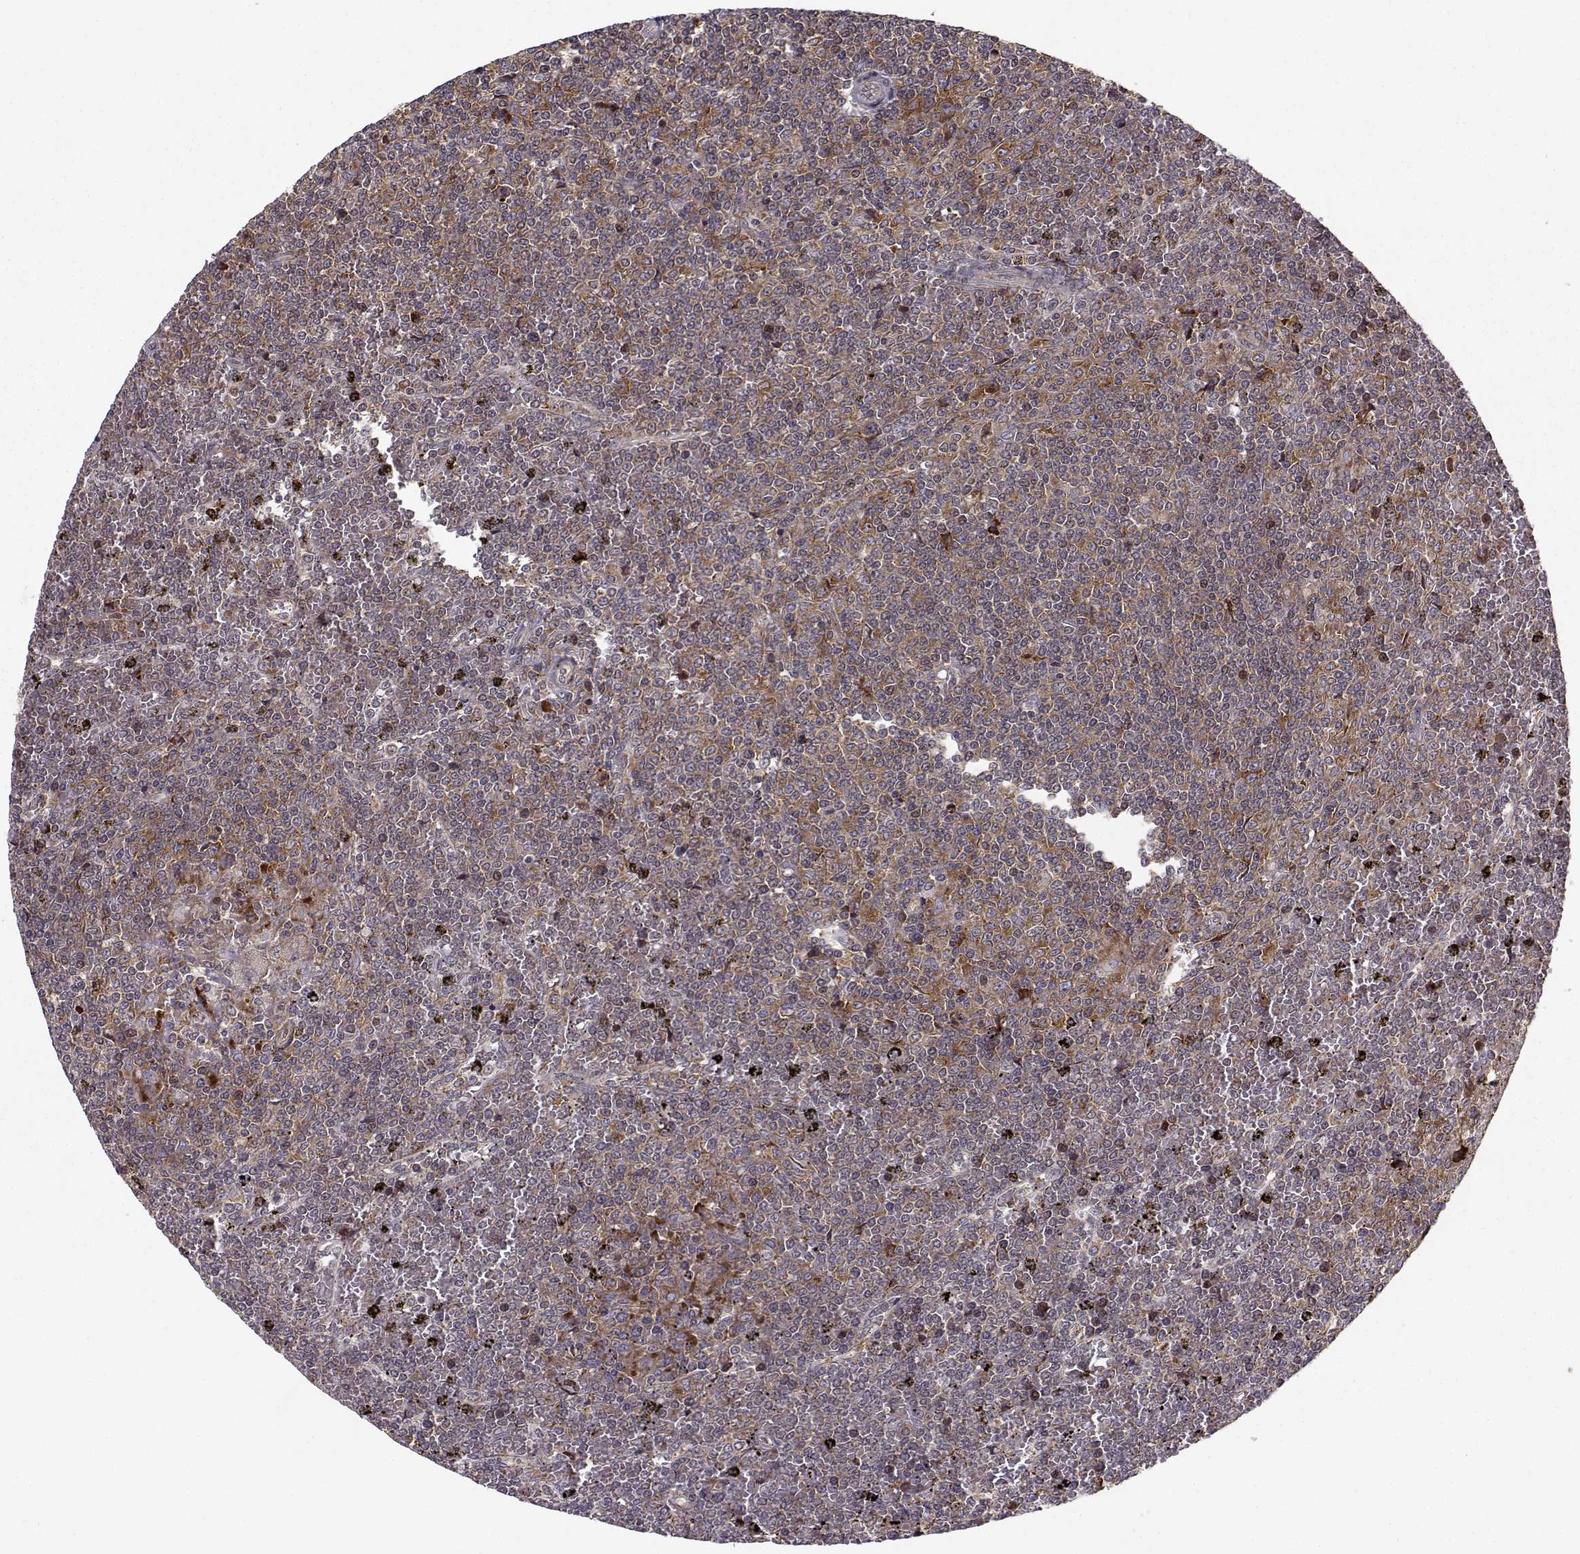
{"staining": {"intensity": "moderate", "quantity": "25%-75%", "location": "cytoplasmic/membranous"}, "tissue": "lymphoma", "cell_type": "Tumor cells", "image_type": "cancer", "snomed": [{"axis": "morphology", "description": "Malignant lymphoma, non-Hodgkin's type, Low grade"}, {"axis": "topography", "description": "Spleen"}], "caption": "Moderate cytoplasmic/membranous staining is identified in approximately 25%-75% of tumor cells in lymphoma. The protein of interest is shown in brown color, while the nuclei are stained blue.", "gene": "RPL31", "patient": {"sex": "female", "age": 19}}